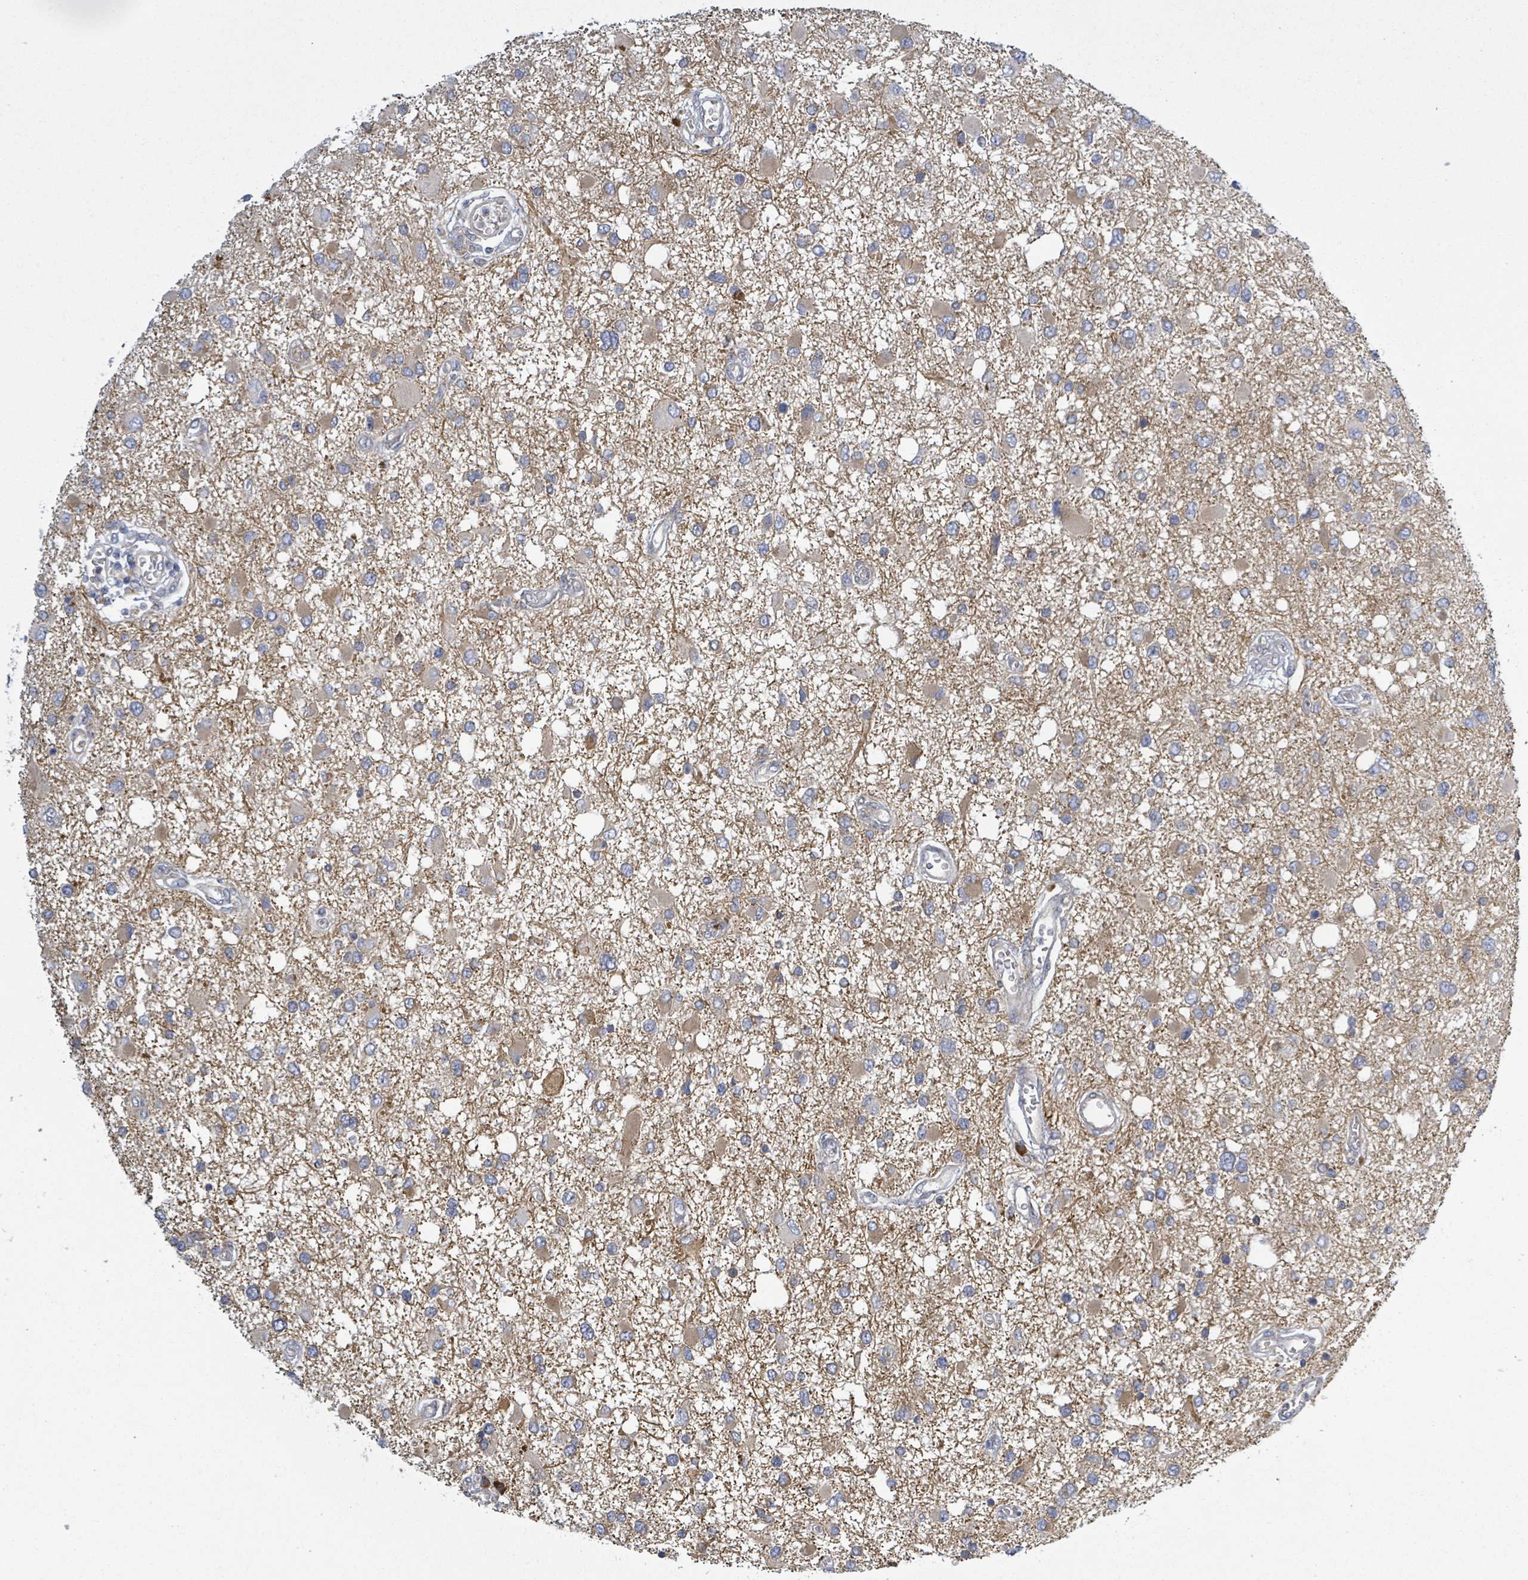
{"staining": {"intensity": "weak", "quantity": "25%-75%", "location": "cytoplasmic/membranous"}, "tissue": "glioma", "cell_type": "Tumor cells", "image_type": "cancer", "snomed": [{"axis": "morphology", "description": "Glioma, malignant, High grade"}, {"axis": "topography", "description": "Brain"}], "caption": "IHC histopathology image of neoplastic tissue: human glioma stained using IHC demonstrates low levels of weak protein expression localized specifically in the cytoplasmic/membranous of tumor cells, appearing as a cytoplasmic/membranous brown color.", "gene": "ATP13A1", "patient": {"sex": "male", "age": 53}}